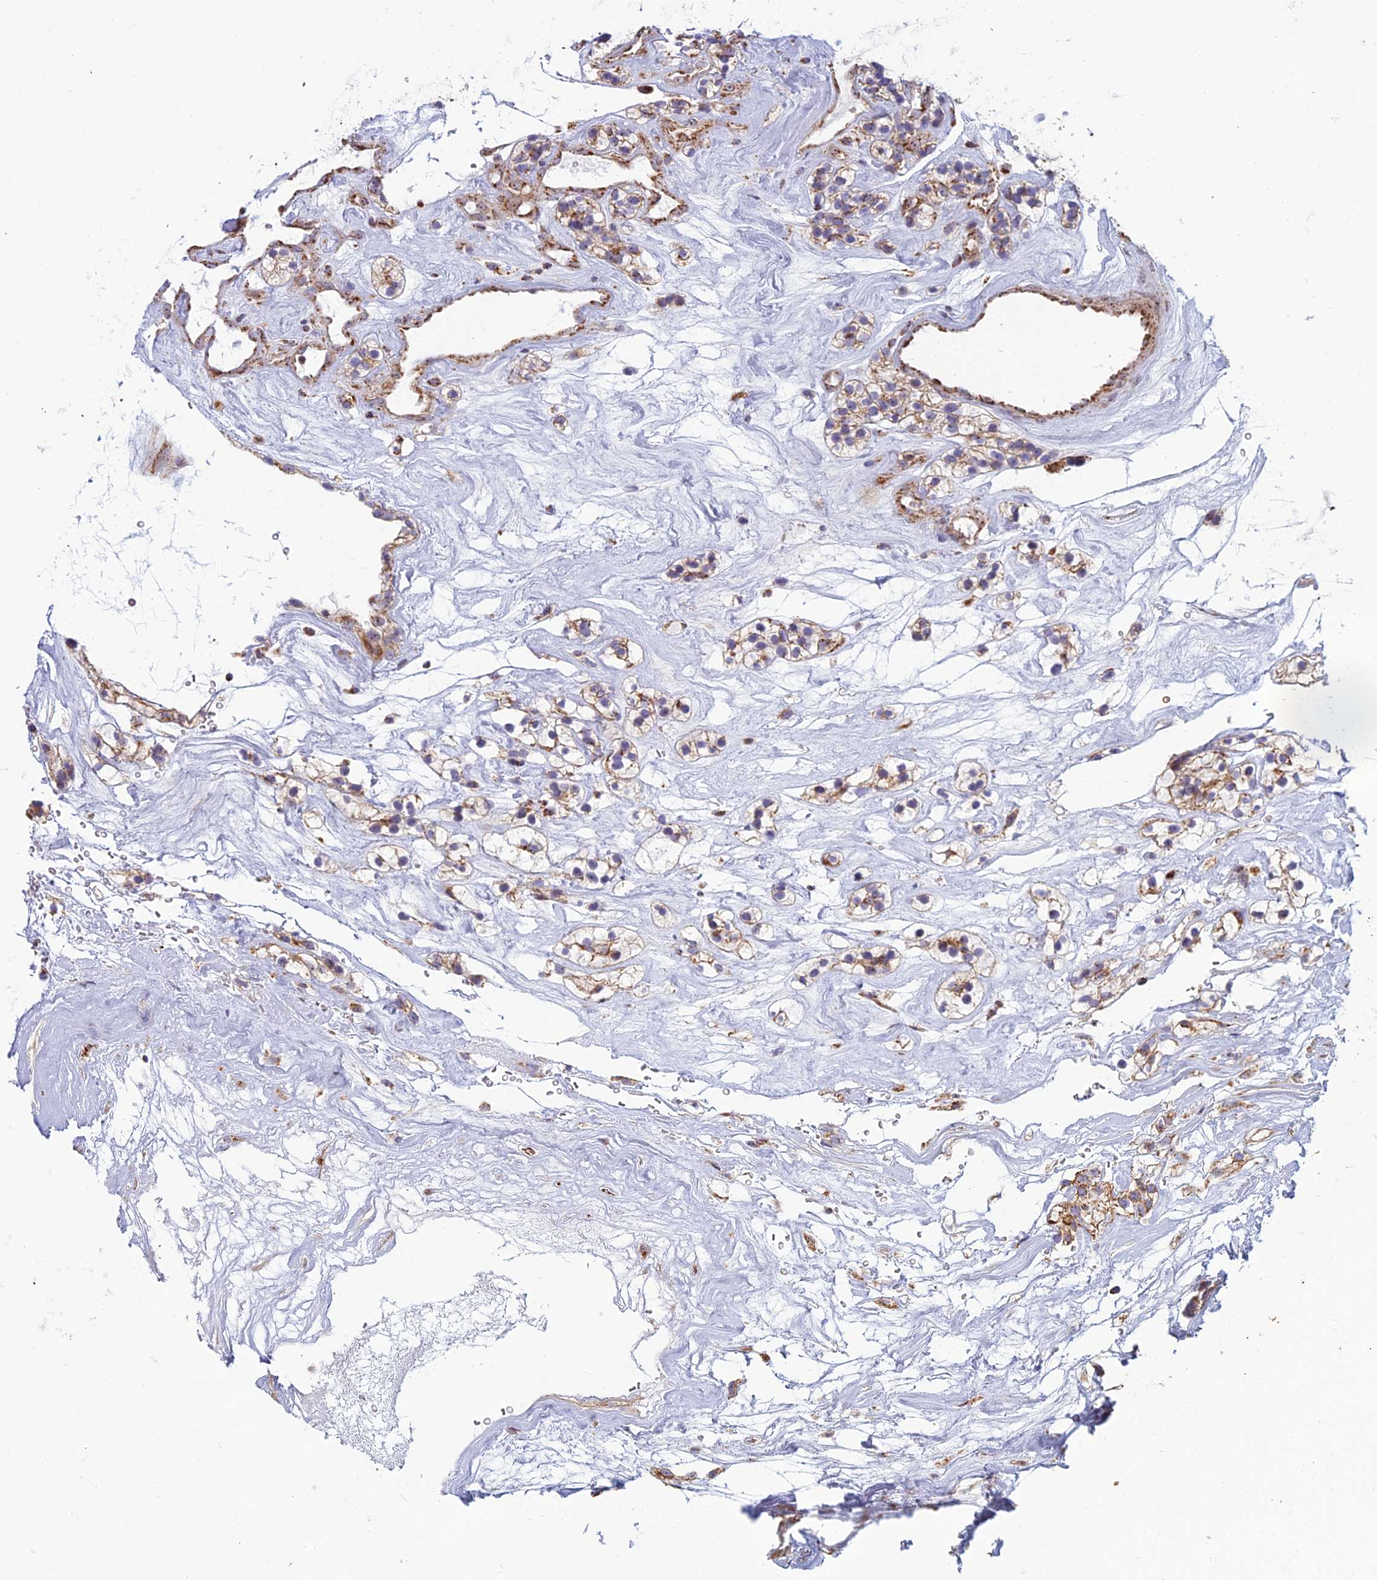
{"staining": {"intensity": "moderate", "quantity": ">75%", "location": "cytoplasmic/membranous"}, "tissue": "renal cancer", "cell_type": "Tumor cells", "image_type": "cancer", "snomed": [{"axis": "morphology", "description": "Adenocarcinoma, NOS"}, {"axis": "topography", "description": "Kidney"}], "caption": "The immunohistochemical stain highlights moderate cytoplasmic/membranous expression in tumor cells of renal cancer (adenocarcinoma) tissue. (IHC, brightfield microscopy, high magnification).", "gene": "SLC35F4", "patient": {"sex": "female", "age": 57}}